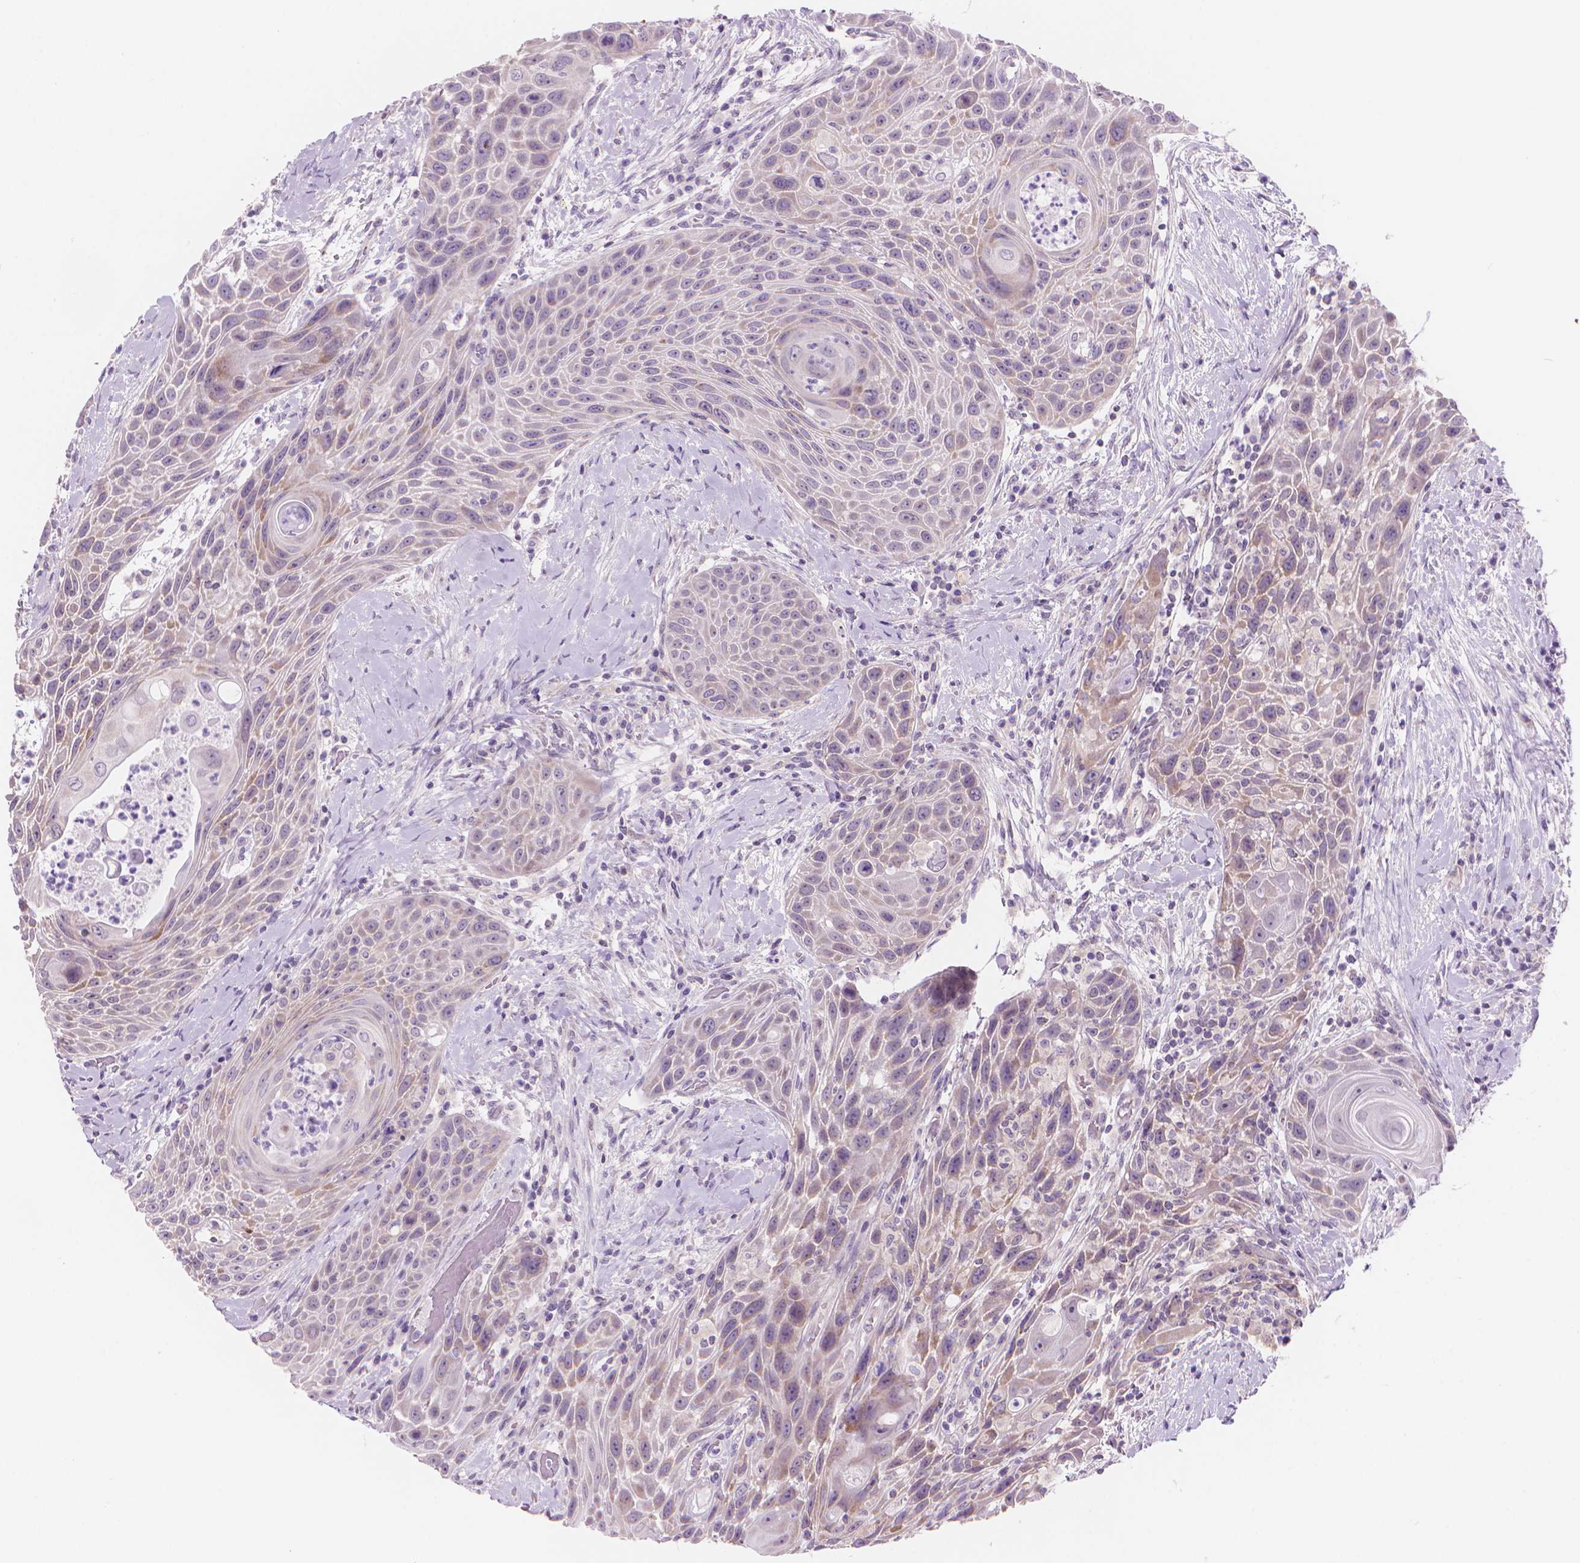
{"staining": {"intensity": "weak", "quantity": "25%-75%", "location": "cytoplasmic/membranous"}, "tissue": "head and neck cancer", "cell_type": "Tumor cells", "image_type": "cancer", "snomed": [{"axis": "morphology", "description": "Squamous cell carcinoma, NOS"}, {"axis": "topography", "description": "Head-Neck"}], "caption": "Immunohistochemical staining of human head and neck squamous cell carcinoma displays weak cytoplasmic/membranous protein staining in about 25%-75% of tumor cells. Using DAB (3,3'-diaminobenzidine) (brown) and hematoxylin (blue) stains, captured at high magnification using brightfield microscopy.", "gene": "ENSG00000187186", "patient": {"sex": "male", "age": 69}}